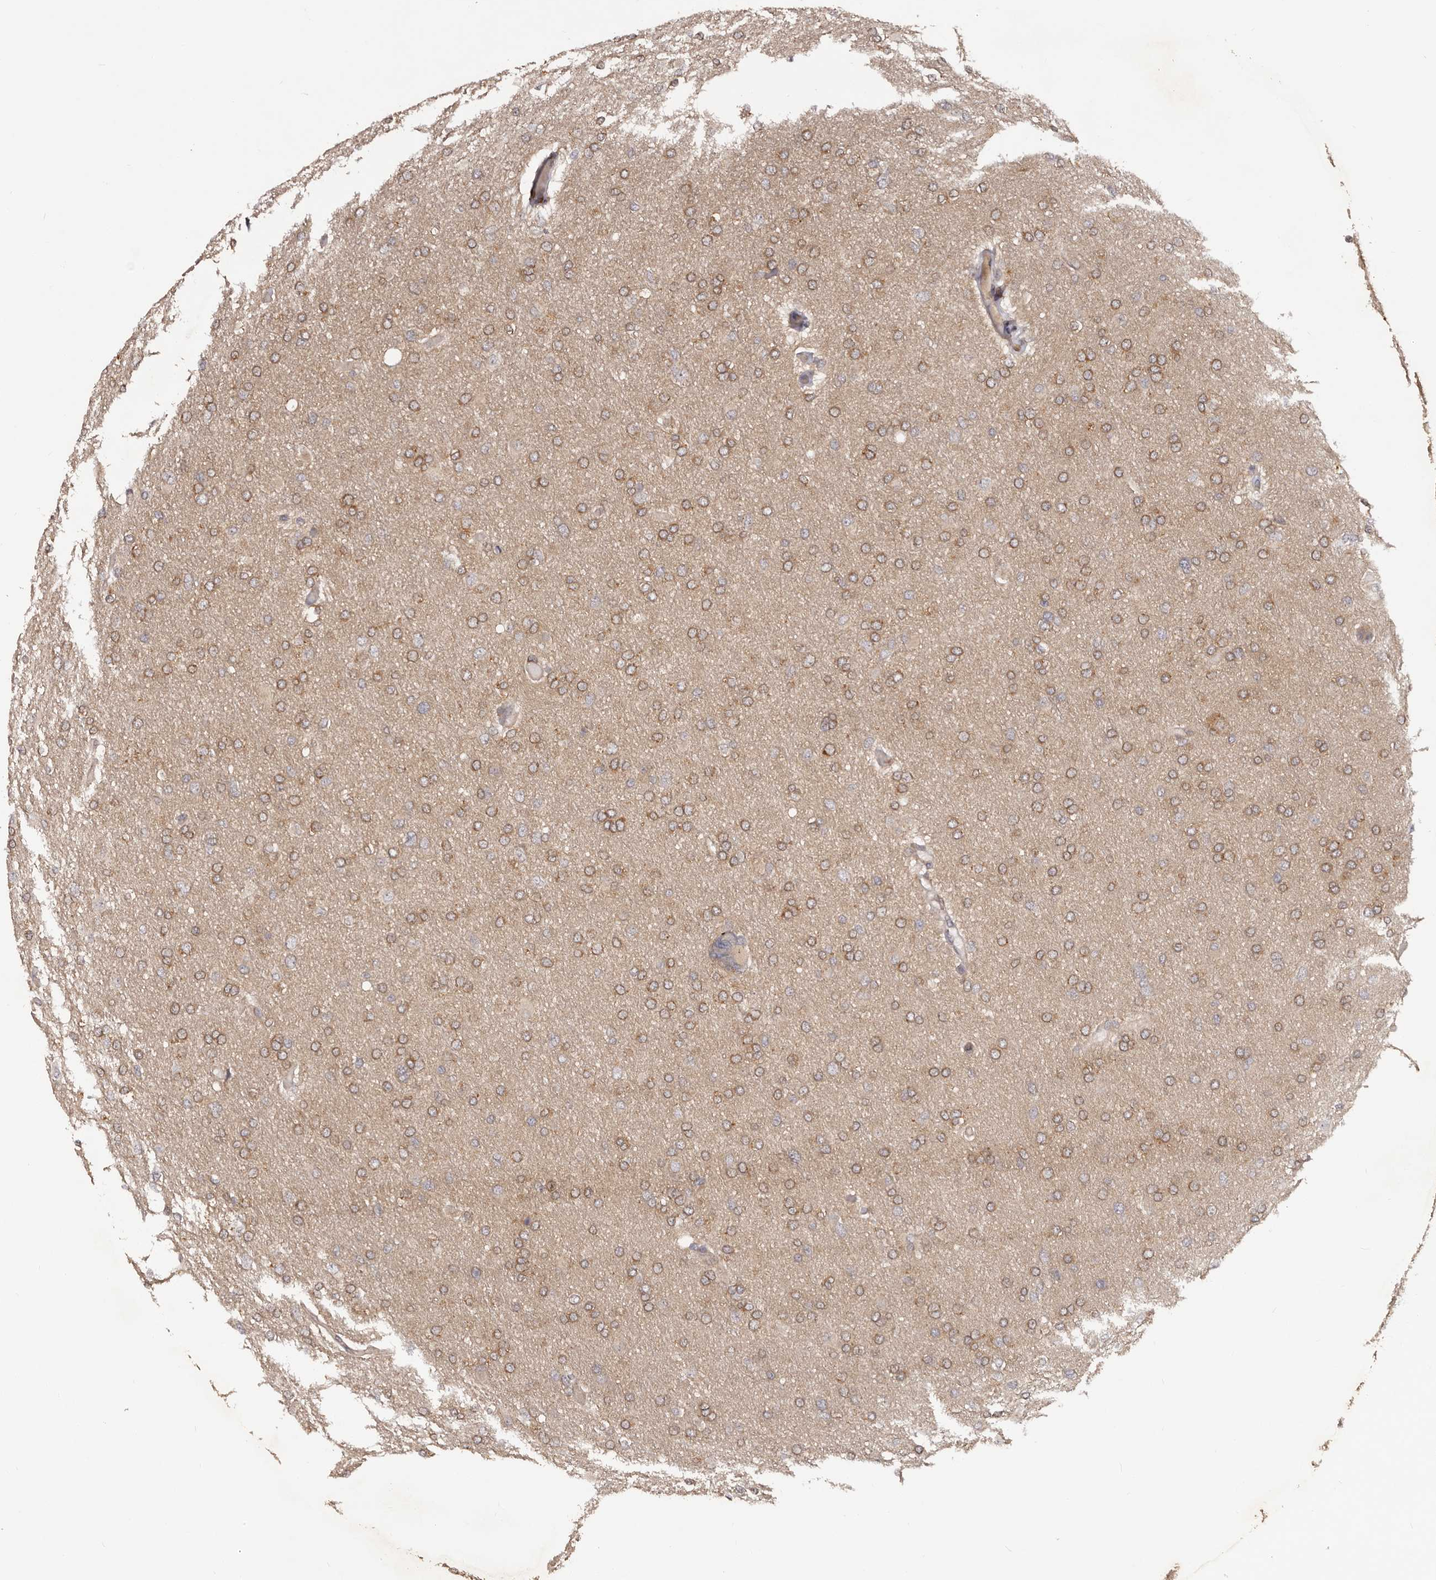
{"staining": {"intensity": "moderate", "quantity": ">75%", "location": "cytoplasmic/membranous"}, "tissue": "glioma", "cell_type": "Tumor cells", "image_type": "cancer", "snomed": [{"axis": "morphology", "description": "Glioma, malignant, High grade"}, {"axis": "topography", "description": "Cerebral cortex"}], "caption": "Immunohistochemistry (IHC) micrograph of malignant glioma (high-grade) stained for a protein (brown), which shows medium levels of moderate cytoplasmic/membranous expression in about >75% of tumor cells.", "gene": "MDP1", "patient": {"sex": "female", "age": 36}}